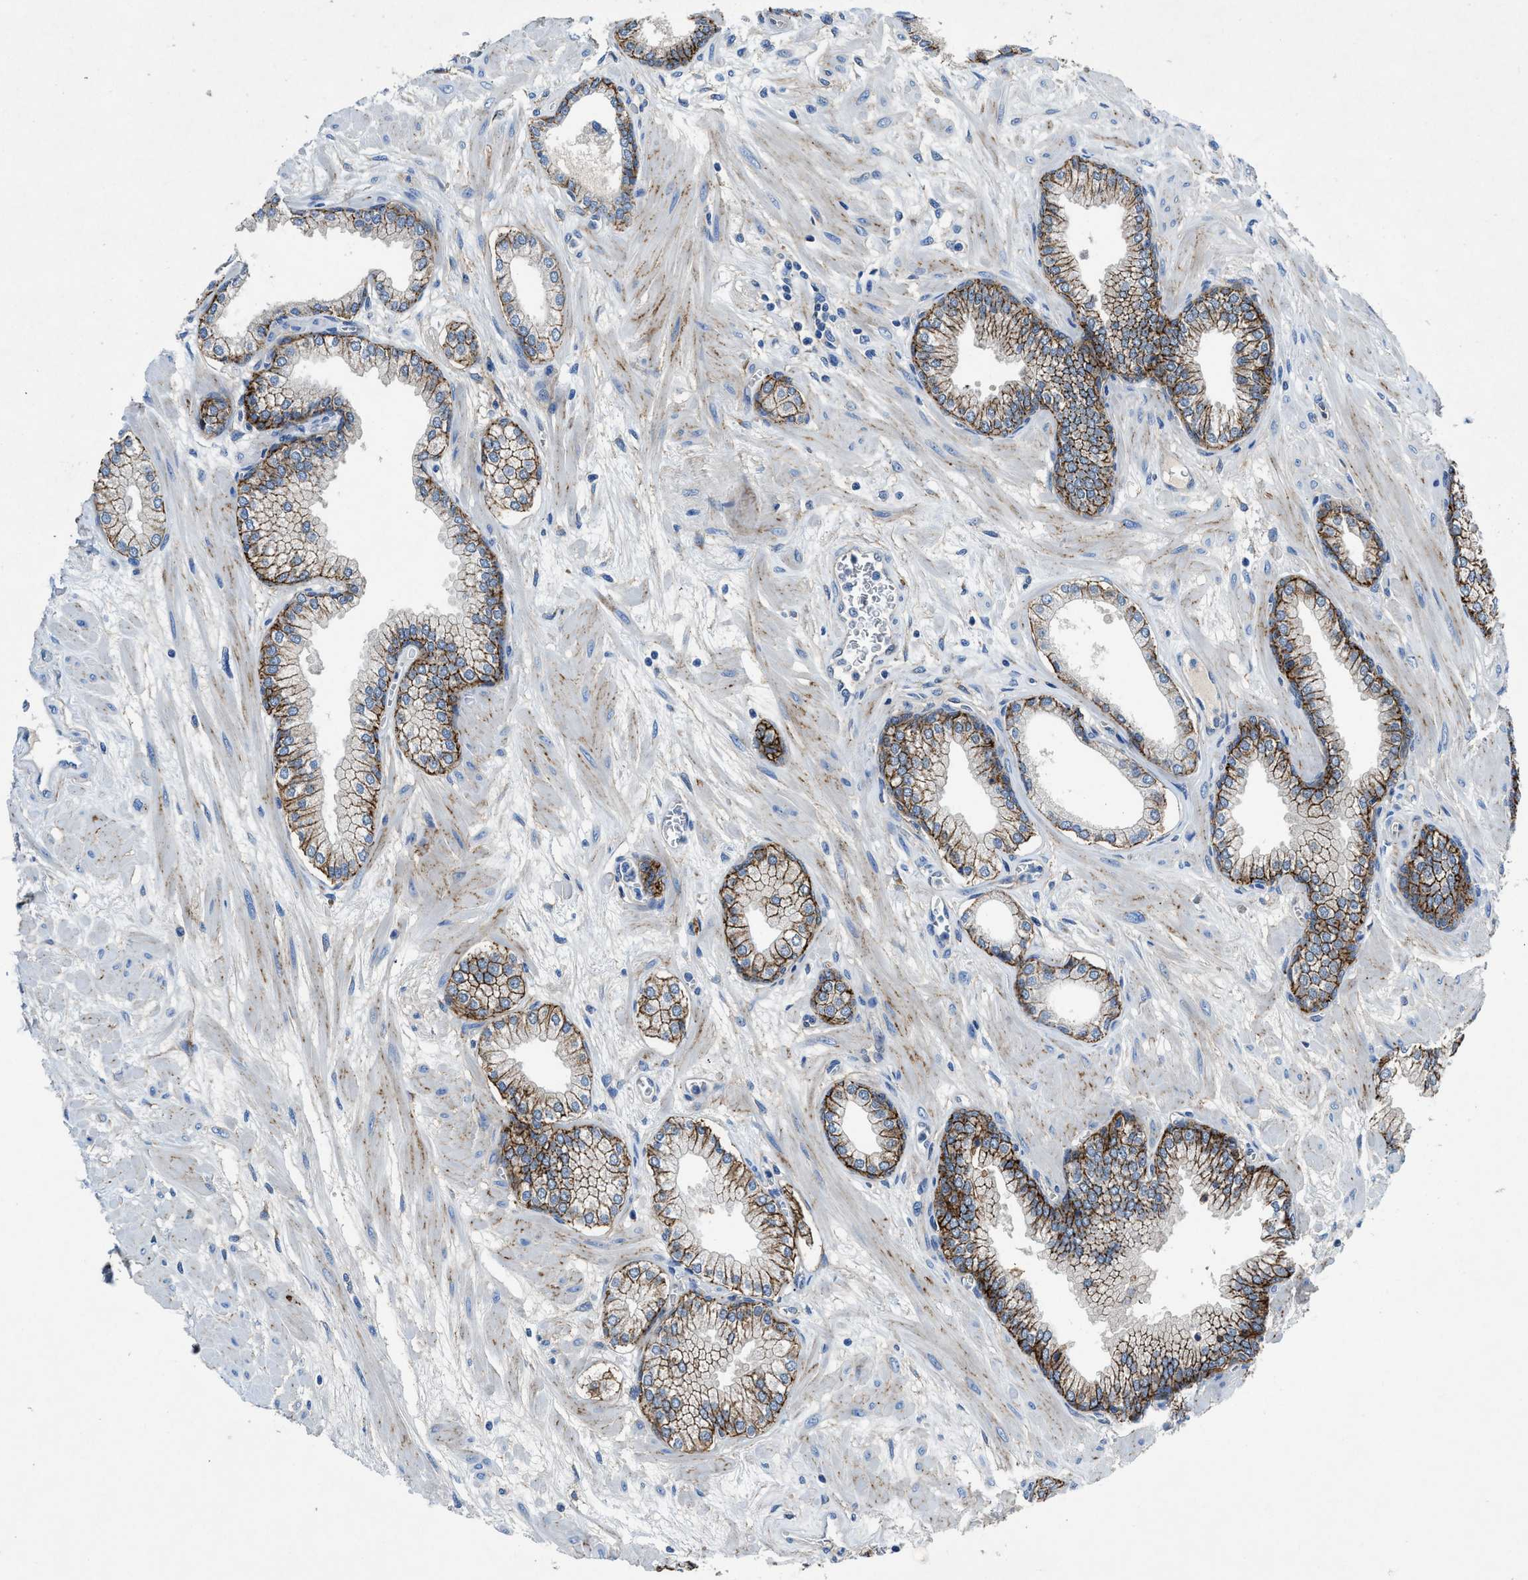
{"staining": {"intensity": "moderate", "quantity": ">75%", "location": "cytoplasmic/membranous"}, "tissue": "prostate", "cell_type": "Glandular cells", "image_type": "normal", "snomed": [{"axis": "morphology", "description": "Normal tissue, NOS"}, {"axis": "morphology", "description": "Urothelial carcinoma, Low grade"}, {"axis": "topography", "description": "Urinary bladder"}, {"axis": "topography", "description": "Prostate"}], "caption": "Immunohistochemistry (IHC) image of normal prostate: prostate stained using IHC exhibits medium levels of moderate protein expression localized specifically in the cytoplasmic/membranous of glandular cells, appearing as a cytoplasmic/membranous brown color.", "gene": "PTGFRN", "patient": {"sex": "male", "age": 60}}